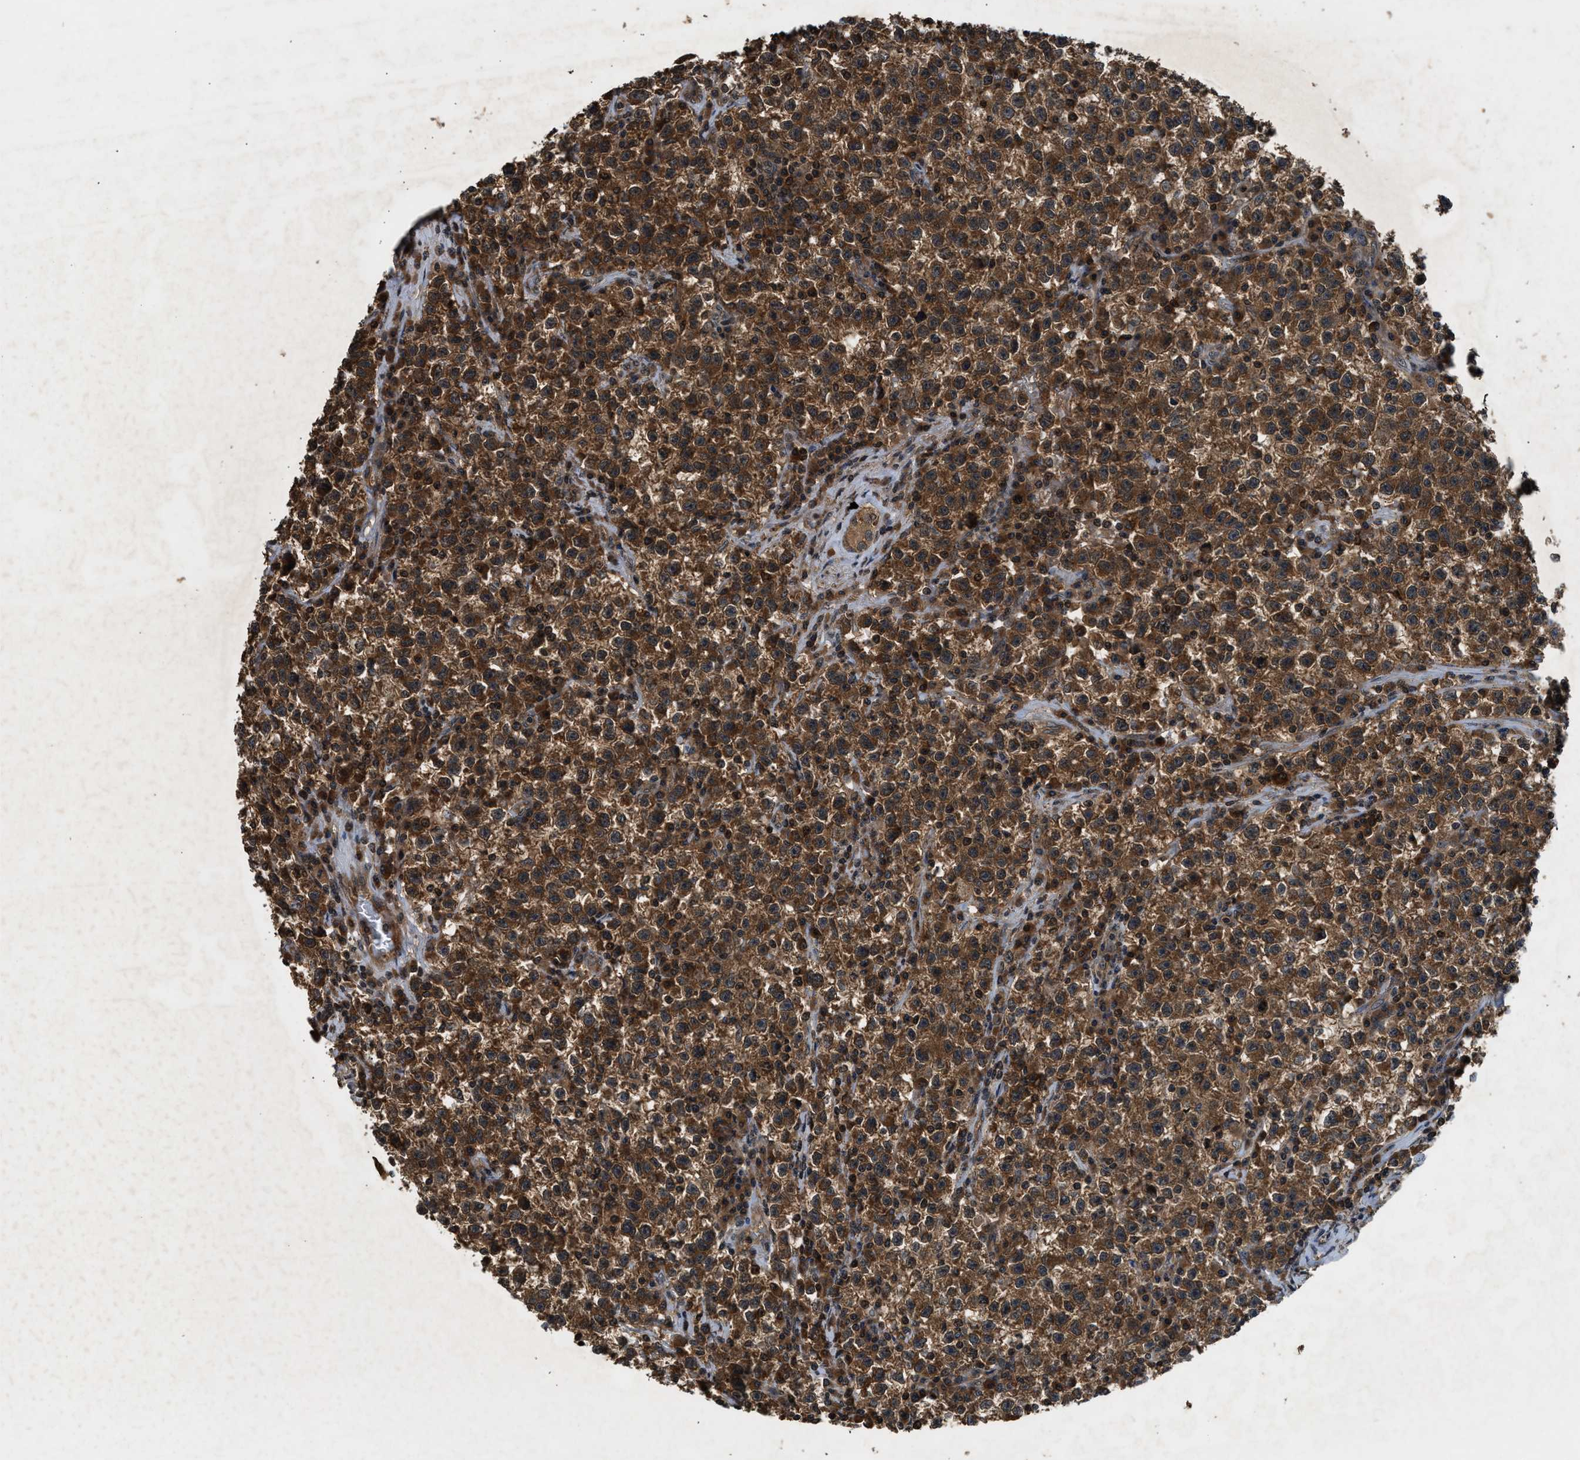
{"staining": {"intensity": "strong", "quantity": ">75%", "location": "cytoplasmic/membranous"}, "tissue": "testis cancer", "cell_type": "Tumor cells", "image_type": "cancer", "snomed": [{"axis": "morphology", "description": "Seminoma, NOS"}, {"axis": "topography", "description": "Testis"}], "caption": "Testis cancer was stained to show a protein in brown. There is high levels of strong cytoplasmic/membranous staining in approximately >75% of tumor cells. The staining was performed using DAB, with brown indicating positive protein expression. Nuclei are stained blue with hematoxylin.", "gene": "RPS6KB1", "patient": {"sex": "male", "age": 22}}